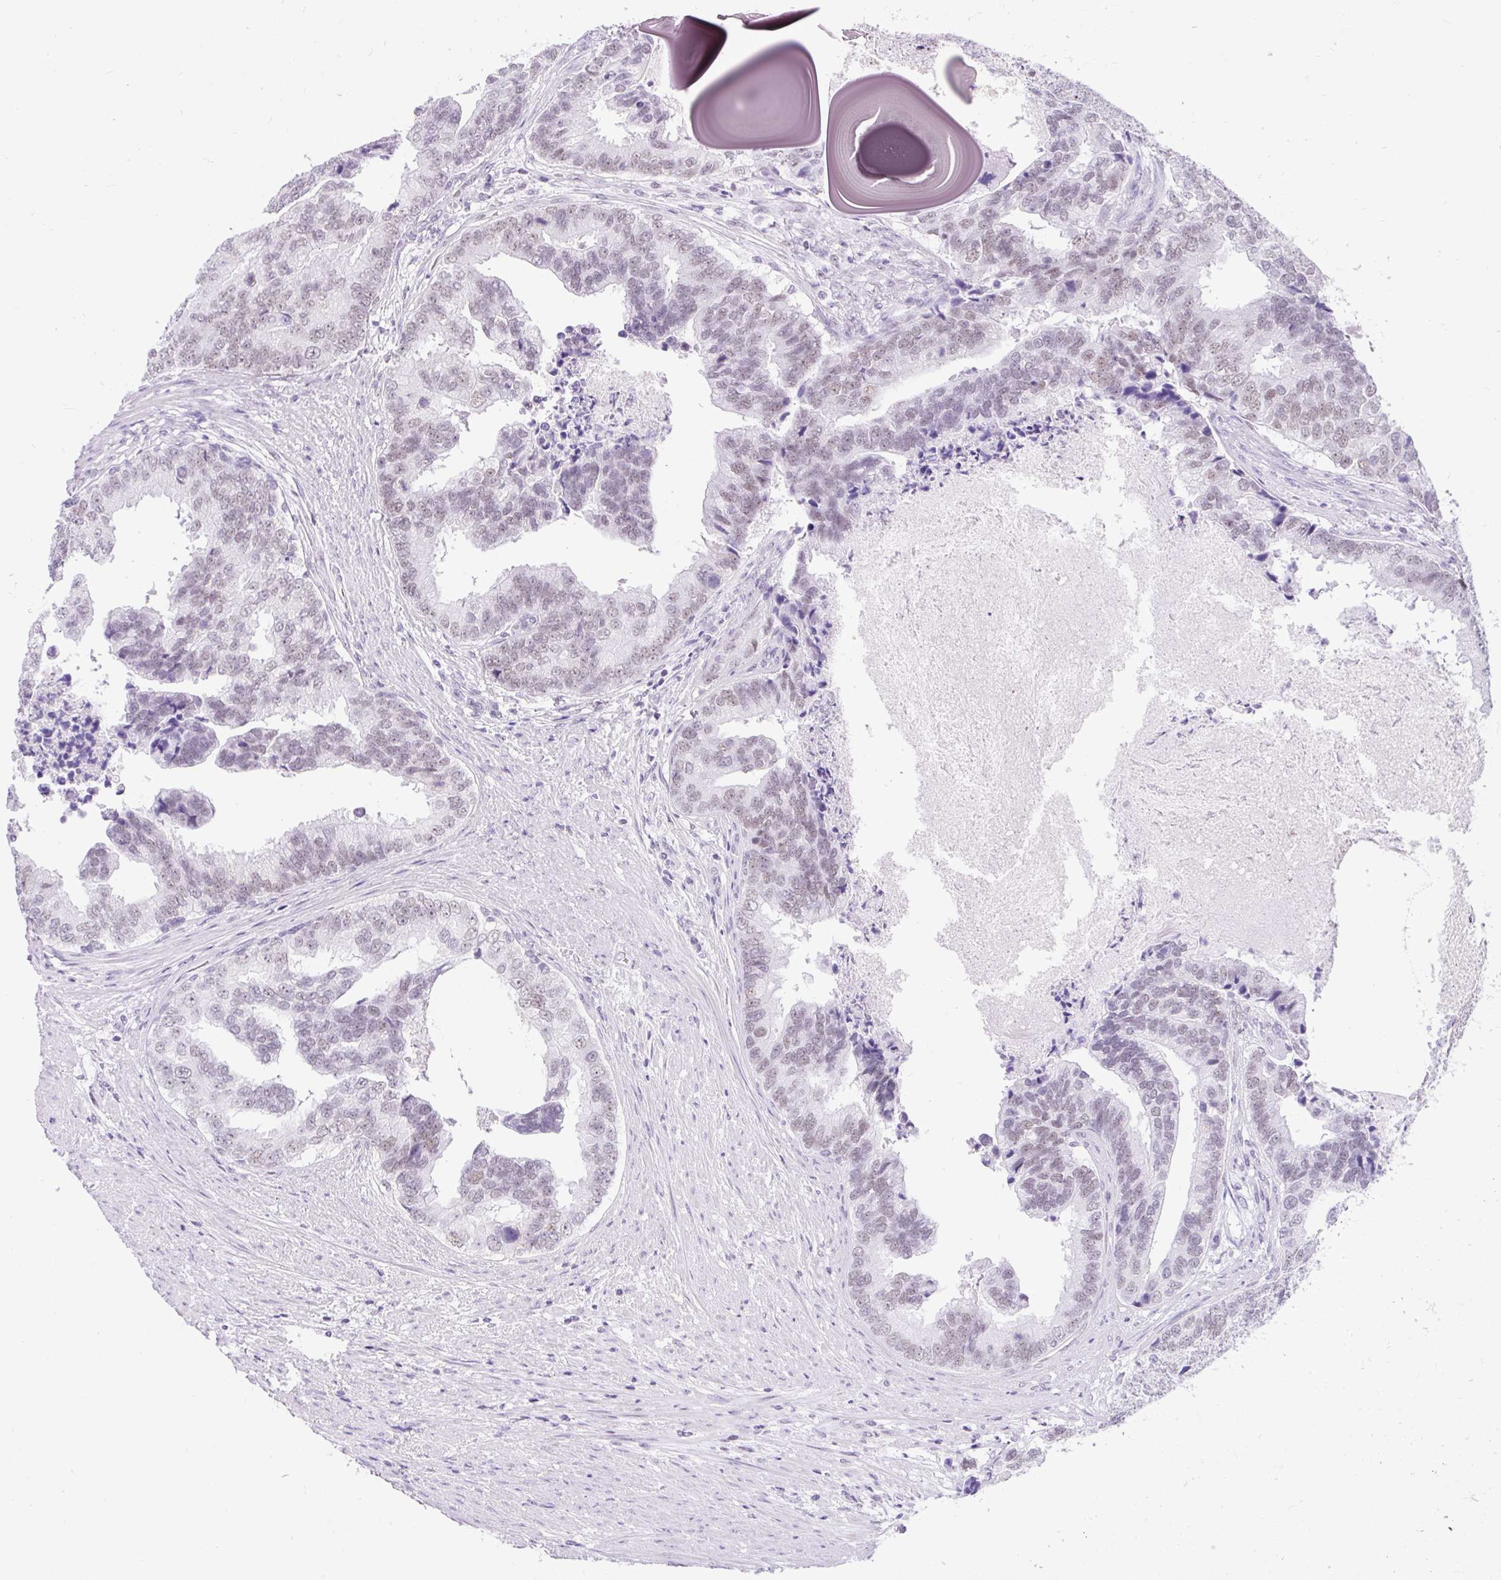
{"staining": {"intensity": "weak", "quantity": "25%-75%", "location": "nuclear"}, "tissue": "prostate cancer", "cell_type": "Tumor cells", "image_type": "cancer", "snomed": [{"axis": "morphology", "description": "Adenocarcinoma, High grade"}, {"axis": "topography", "description": "Prostate"}], "caption": "Weak nuclear expression is appreciated in approximately 25%-75% of tumor cells in adenocarcinoma (high-grade) (prostate).", "gene": "PLCXD2", "patient": {"sex": "male", "age": 68}}